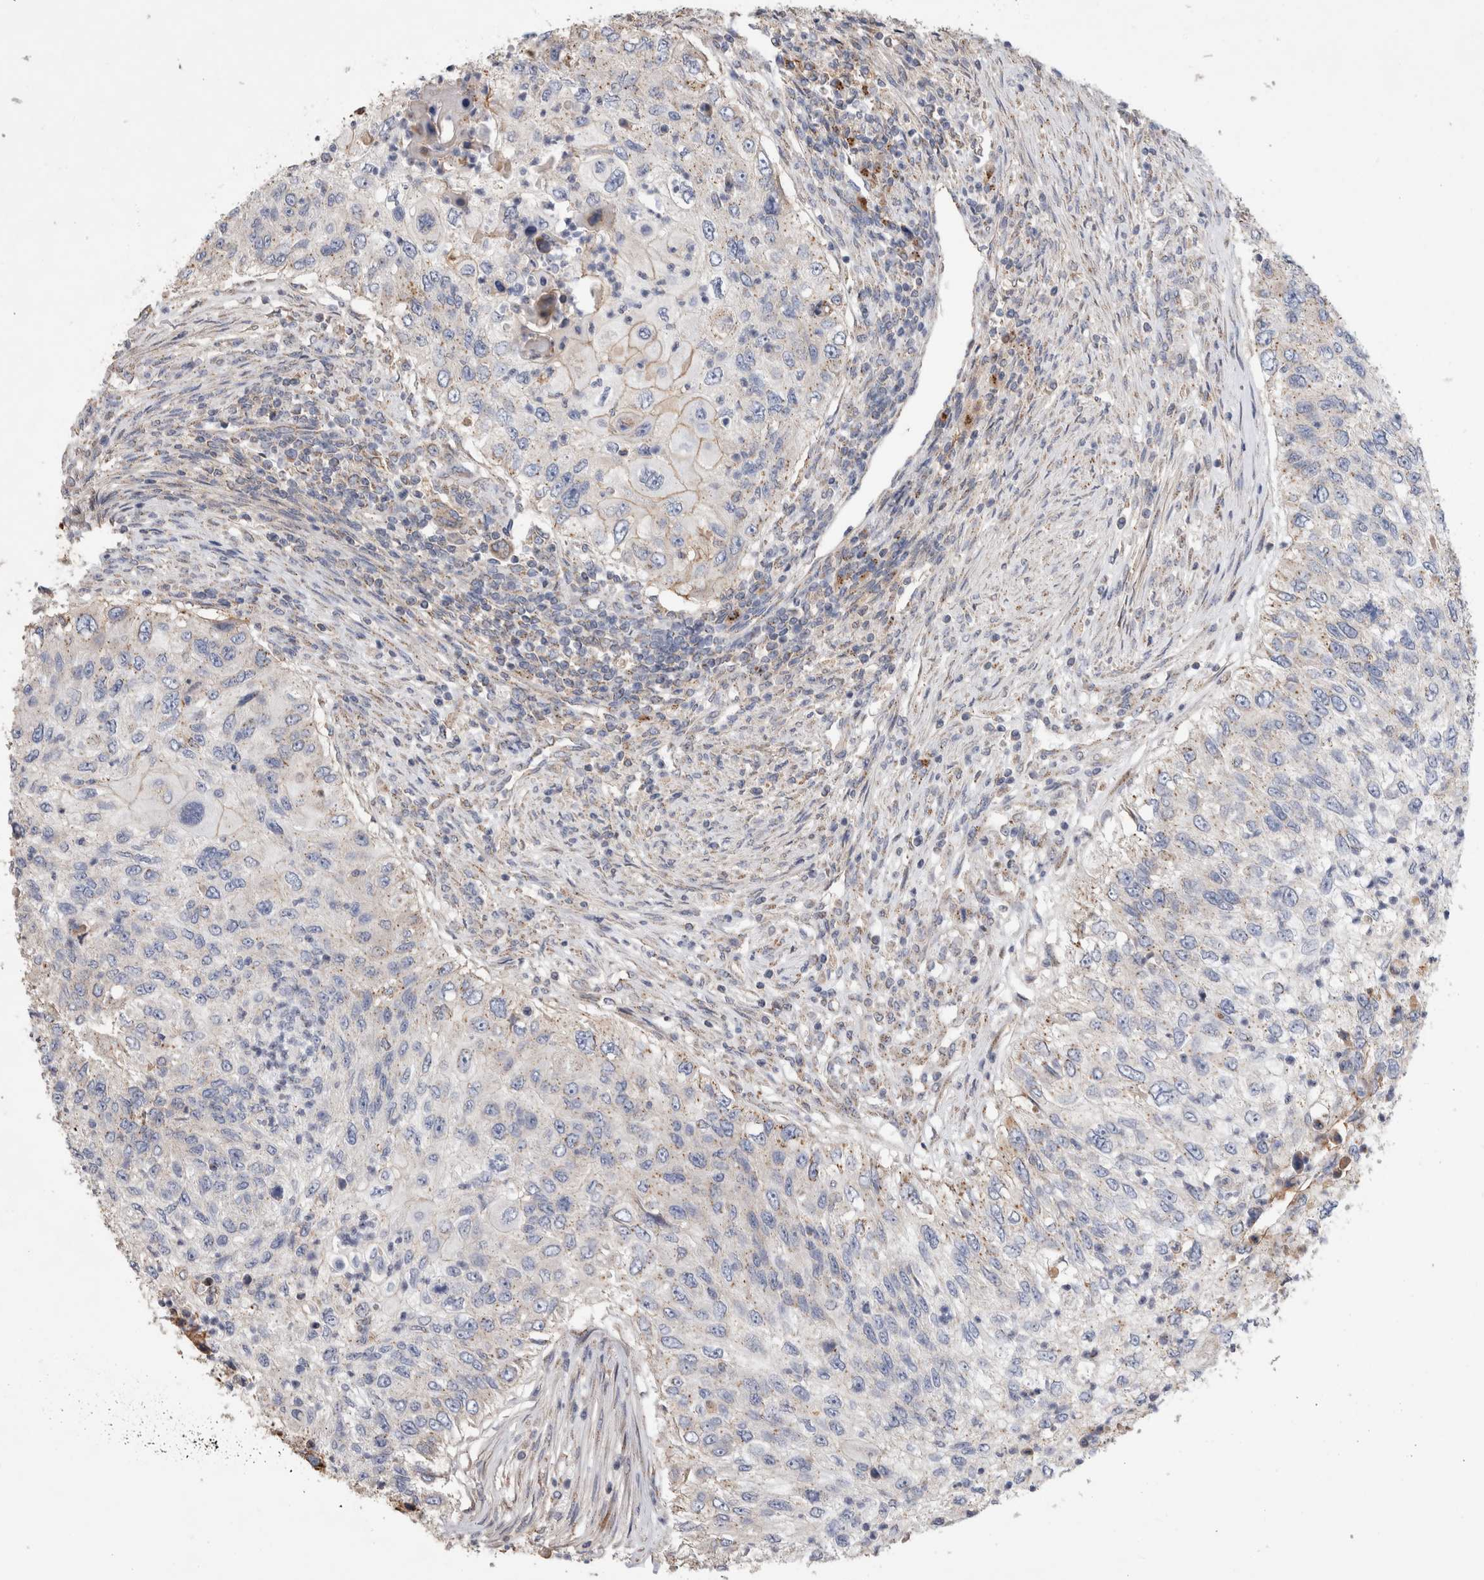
{"staining": {"intensity": "negative", "quantity": "none", "location": "none"}, "tissue": "urothelial cancer", "cell_type": "Tumor cells", "image_type": "cancer", "snomed": [{"axis": "morphology", "description": "Urothelial carcinoma, High grade"}, {"axis": "topography", "description": "Urinary bladder"}], "caption": "DAB immunohistochemical staining of urothelial cancer displays no significant expression in tumor cells.", "gene": "IARS2", "patient": {"sex": "female", "age": 60}}